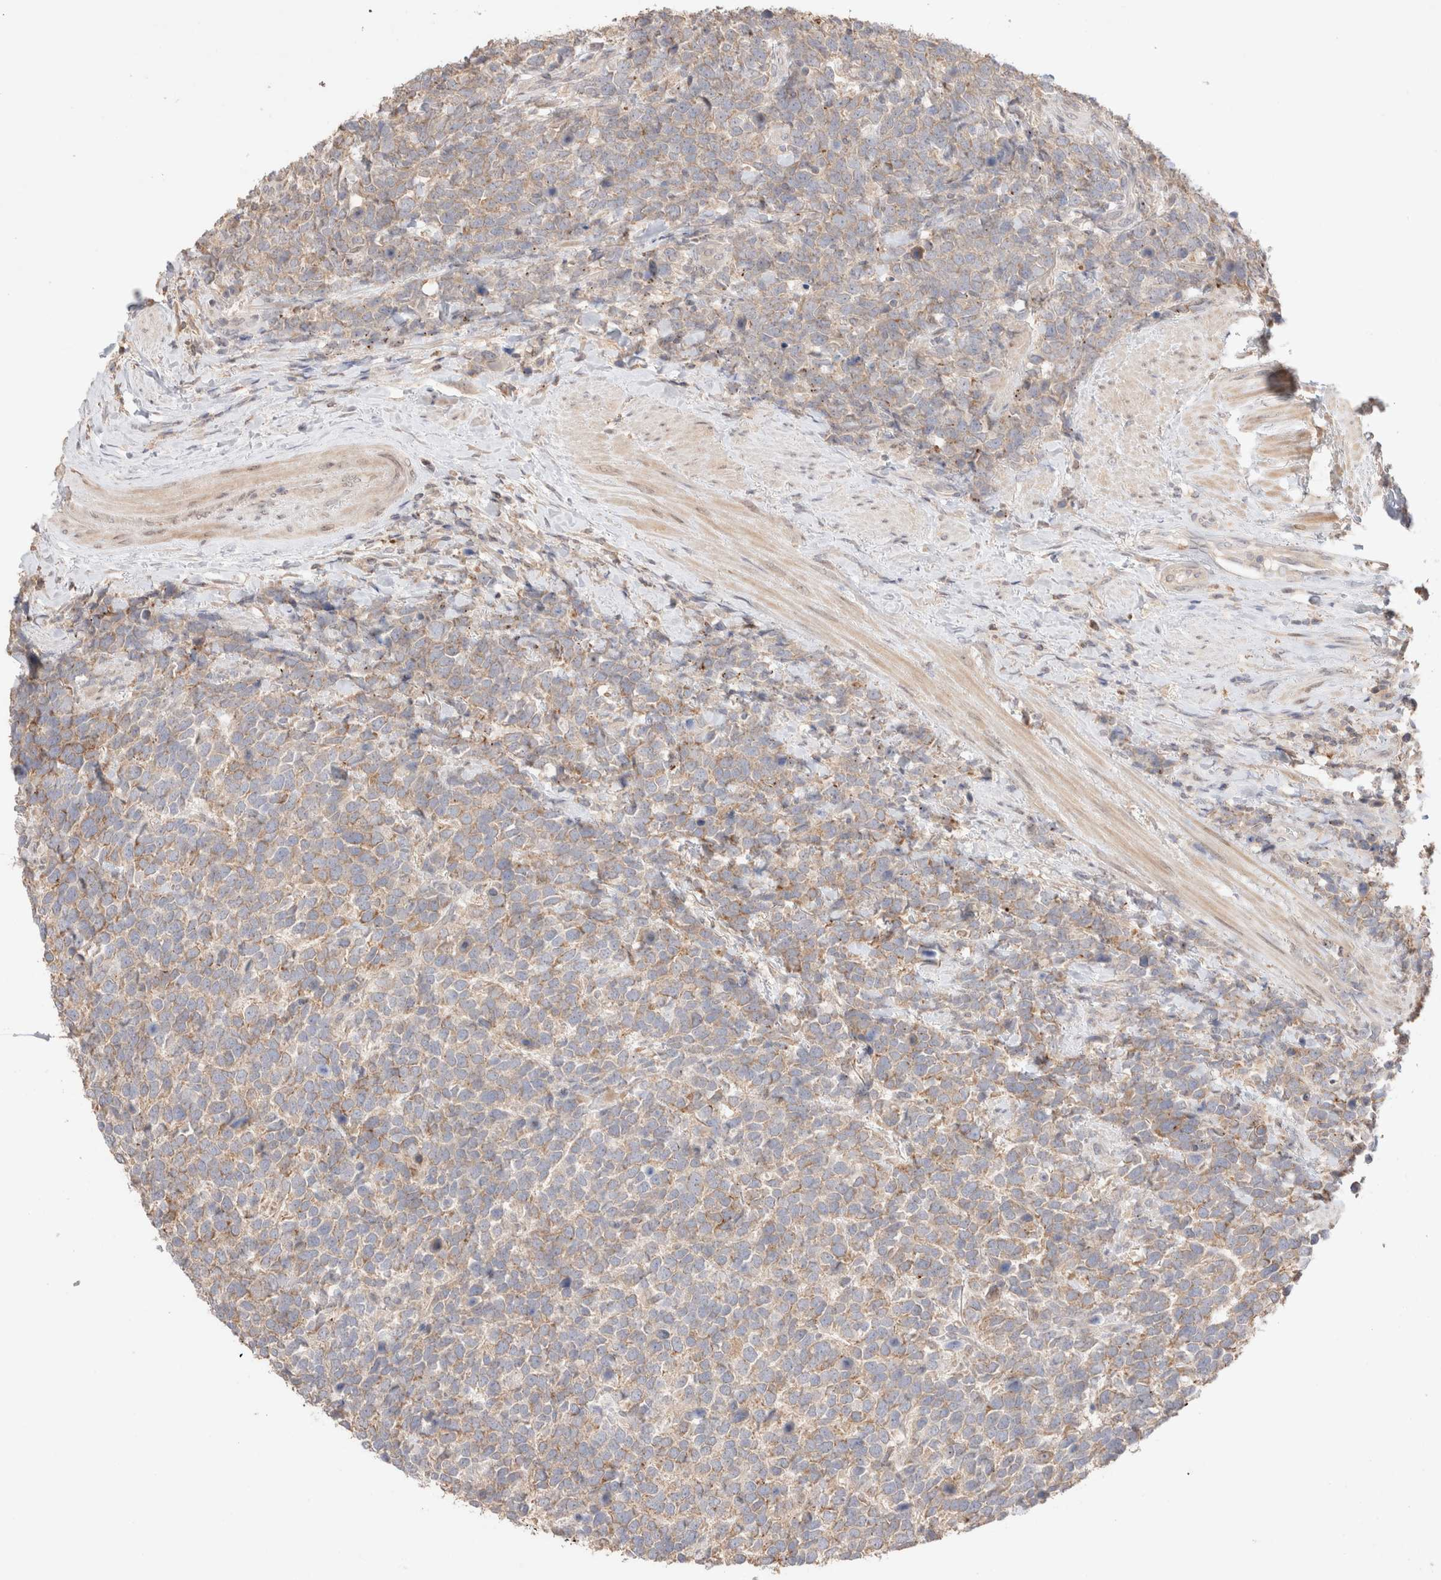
{"staining": {"intensity": "weak", "quantity": ">75%", "location": "cytoplasmic/membranous"}, "tissue": "urothelial cancer", "cell_type": "Tumor cells", "image_type": "cancer", "snomed": [{"axis": "morphology", "description": "Urothelial carcinoma, High grade"}, {"axis": "topography", "description": "Urinary bladder"}], "caption": "IHC (DAB) staining of human urothelial cancer displays weak cytoplasmic/membranous protein expression in about >75% of tumor cells.", "gene": "TRIM41", "patient": {"sex": "female", "age": 82}}